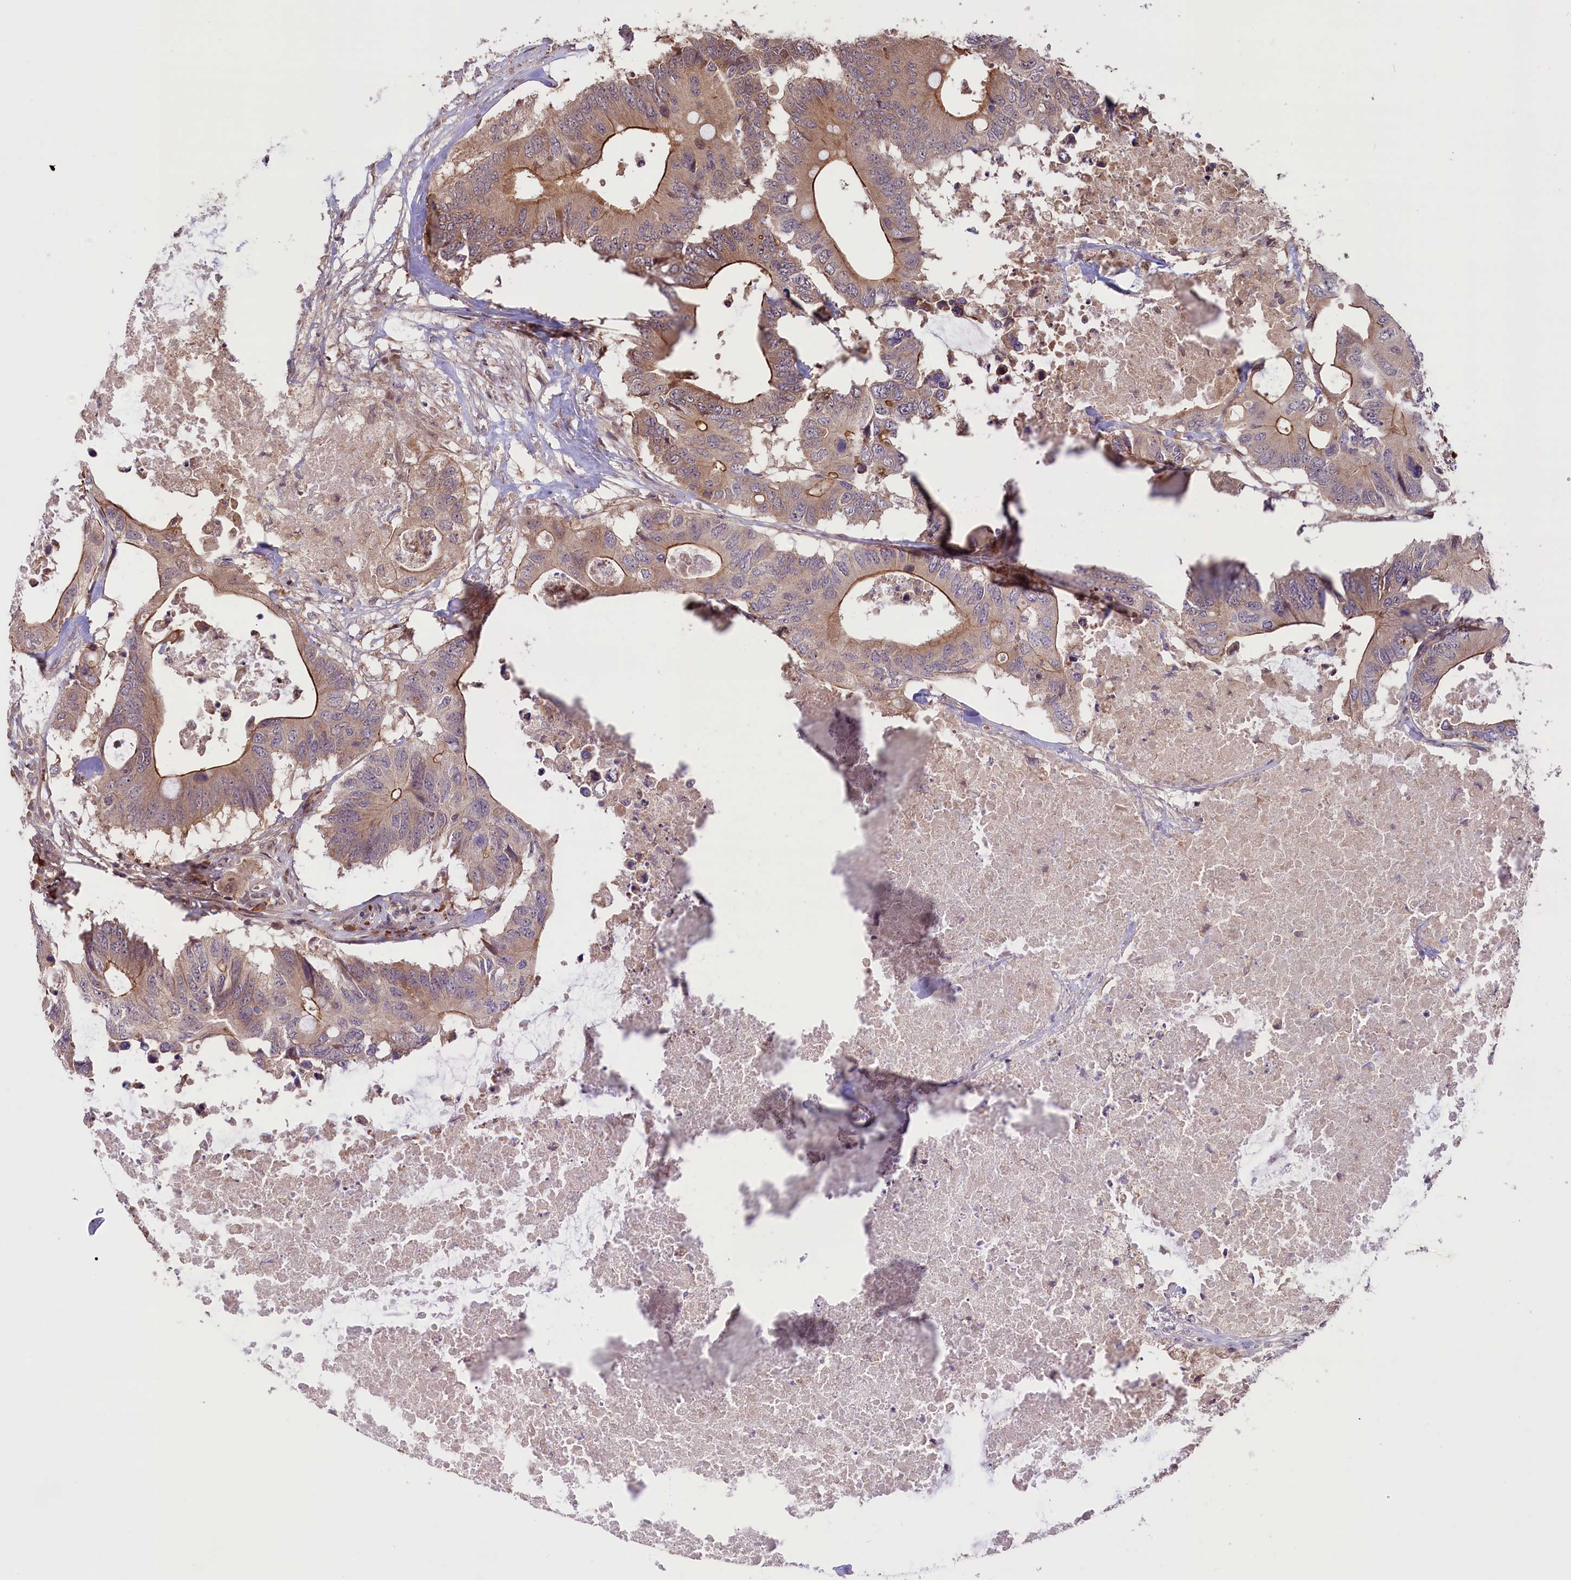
{"staining": {"intensity": "strong", "quantity": "25%-75%", "location": "cytoplasmic/membranous"}, "tissue": "colorectal cancer", "cell_type": "Tumor cells", "image_type": "cancer", "snomed": [{"axis": "morphology", "description": "Adenocarcinoma, NOS"}, {"axis": "topography", "description": "Colon"}], "caption": "Immunohistochemical staining of human colorectal adenocarcinoma displays strong cytoplasmic/membranous protein expression in approximately 25%-75% of tumor cells. The staining was performed using DAB to visualize the protein expression in brown, while the nuclei were stained in blue with hematoxylin (Magnification: 20x).", "gene": "RIC8A", "patient": {"sex": "male", "age": 71}}